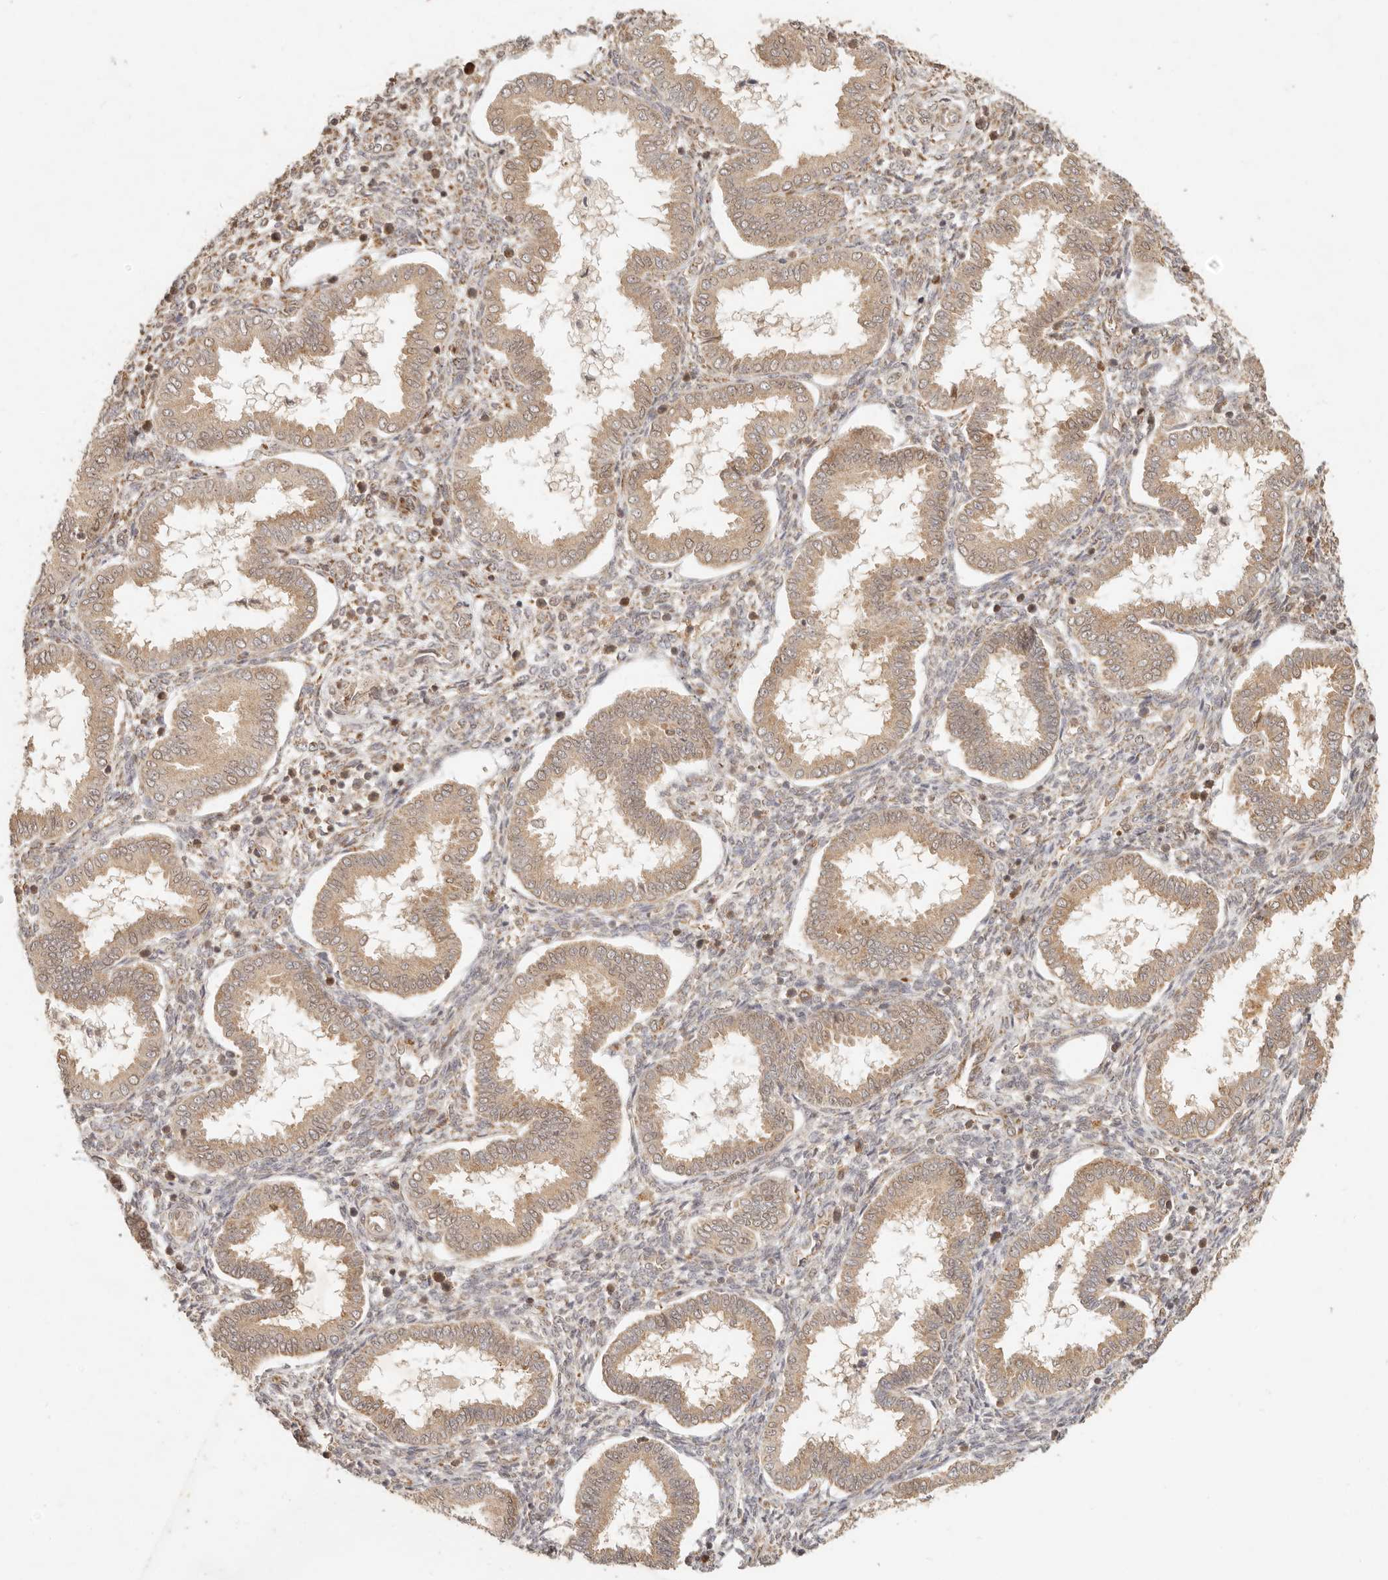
{"staining": {"intensity": "weak", "quantity": "25%-75%", "location": "cytoplasmic/membranous"}, "tissue": "endometrium", "cell_type": "Cells in endometrial stroma", "image_type": "normal", "snomed": [{"axis": "morphology", "description": "Normal tissue, NOS"}, {"axis": "topography", "description": "Endometrium"}], "caption": "This is a micrograph of immunohistochemistry staining of unremarkable endometrium, which shows weak expression in the cytoplasmic/membranous of cells in endometrial stroma.", "gene": "TIMM17A", "patient": {"sex": "female", "age": 24}}